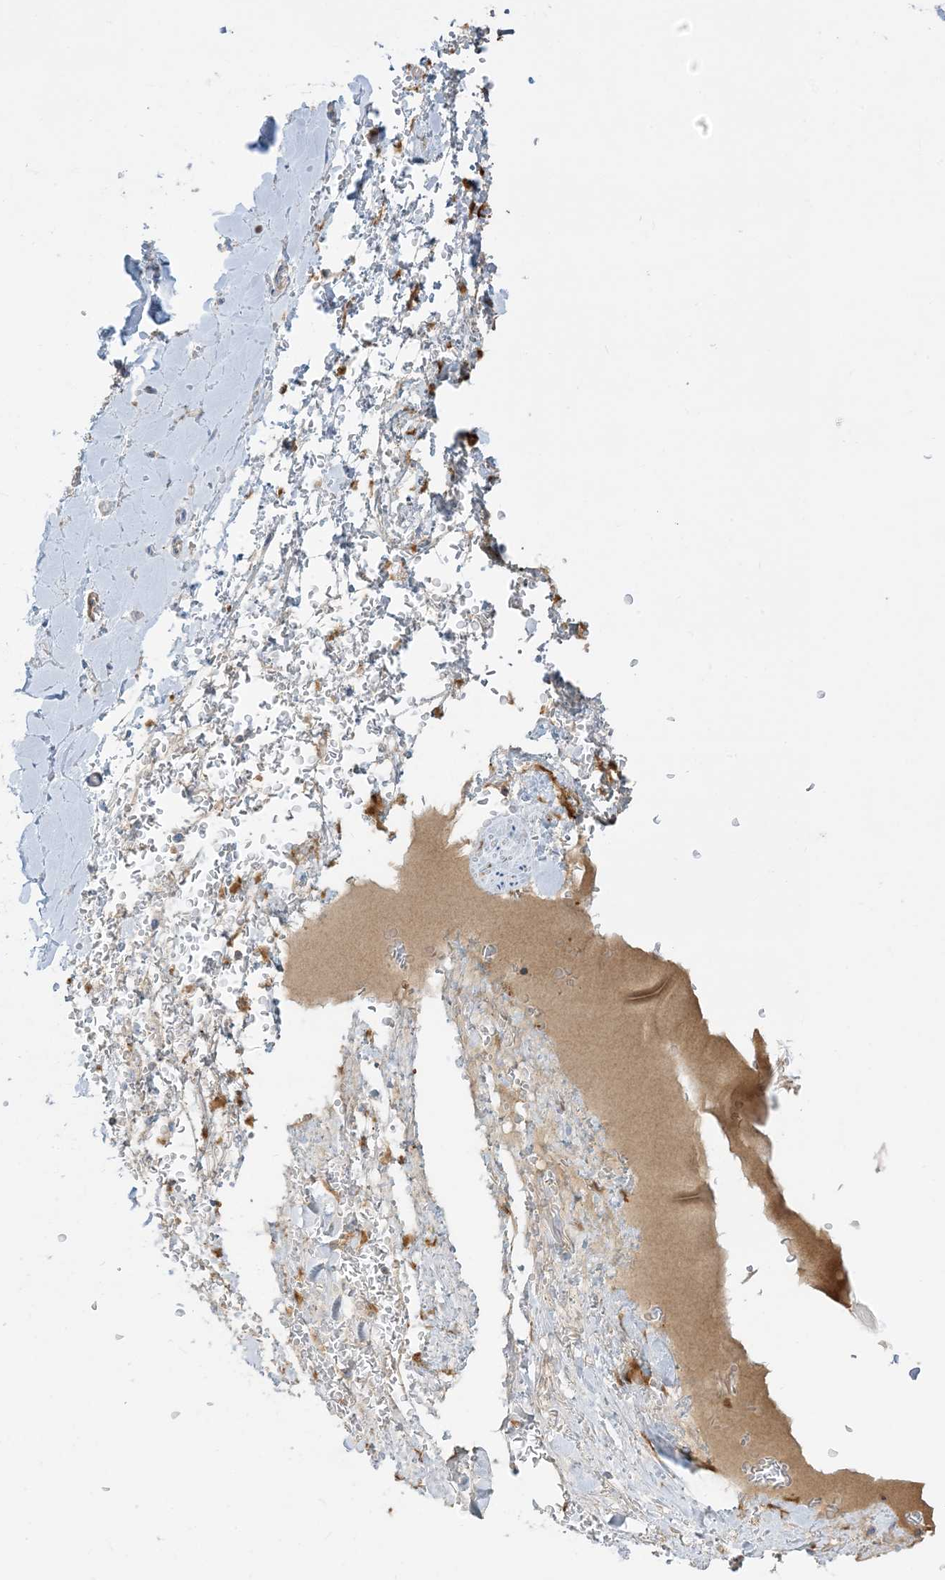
{"staining": {"intensity": "negative", "quantity": "none", "location": "none"}, "tissue": "adipose tissue", "cell_type": "Adipocytes", "image_type": "normal", "snomed": [{"axis": "morphology", "description": "Normal tissue, NOS"}, {"axis": "morphology", "description": "Adenocarcinoma, NOS"}, {"axis": "topography", "description": "Stomach, upper"}, {"axis": "topography", "description": "Peripheral nerve tissue"}], "caption": "Immunohistochemistry (IHC) histopathology image of normal adipose tissue: adipose tissue stained with DAB shows no significant protein expression in adipocytes. The staining was performed using DAB (3,3'-diaminobenzidine) to visualize the protein expression in brown, while the nuclei were stained in blue with hematoxylin (Magnification: 20x).", "gene": "GTF3C2", "patient": {"sex": "male", "age": 62}}